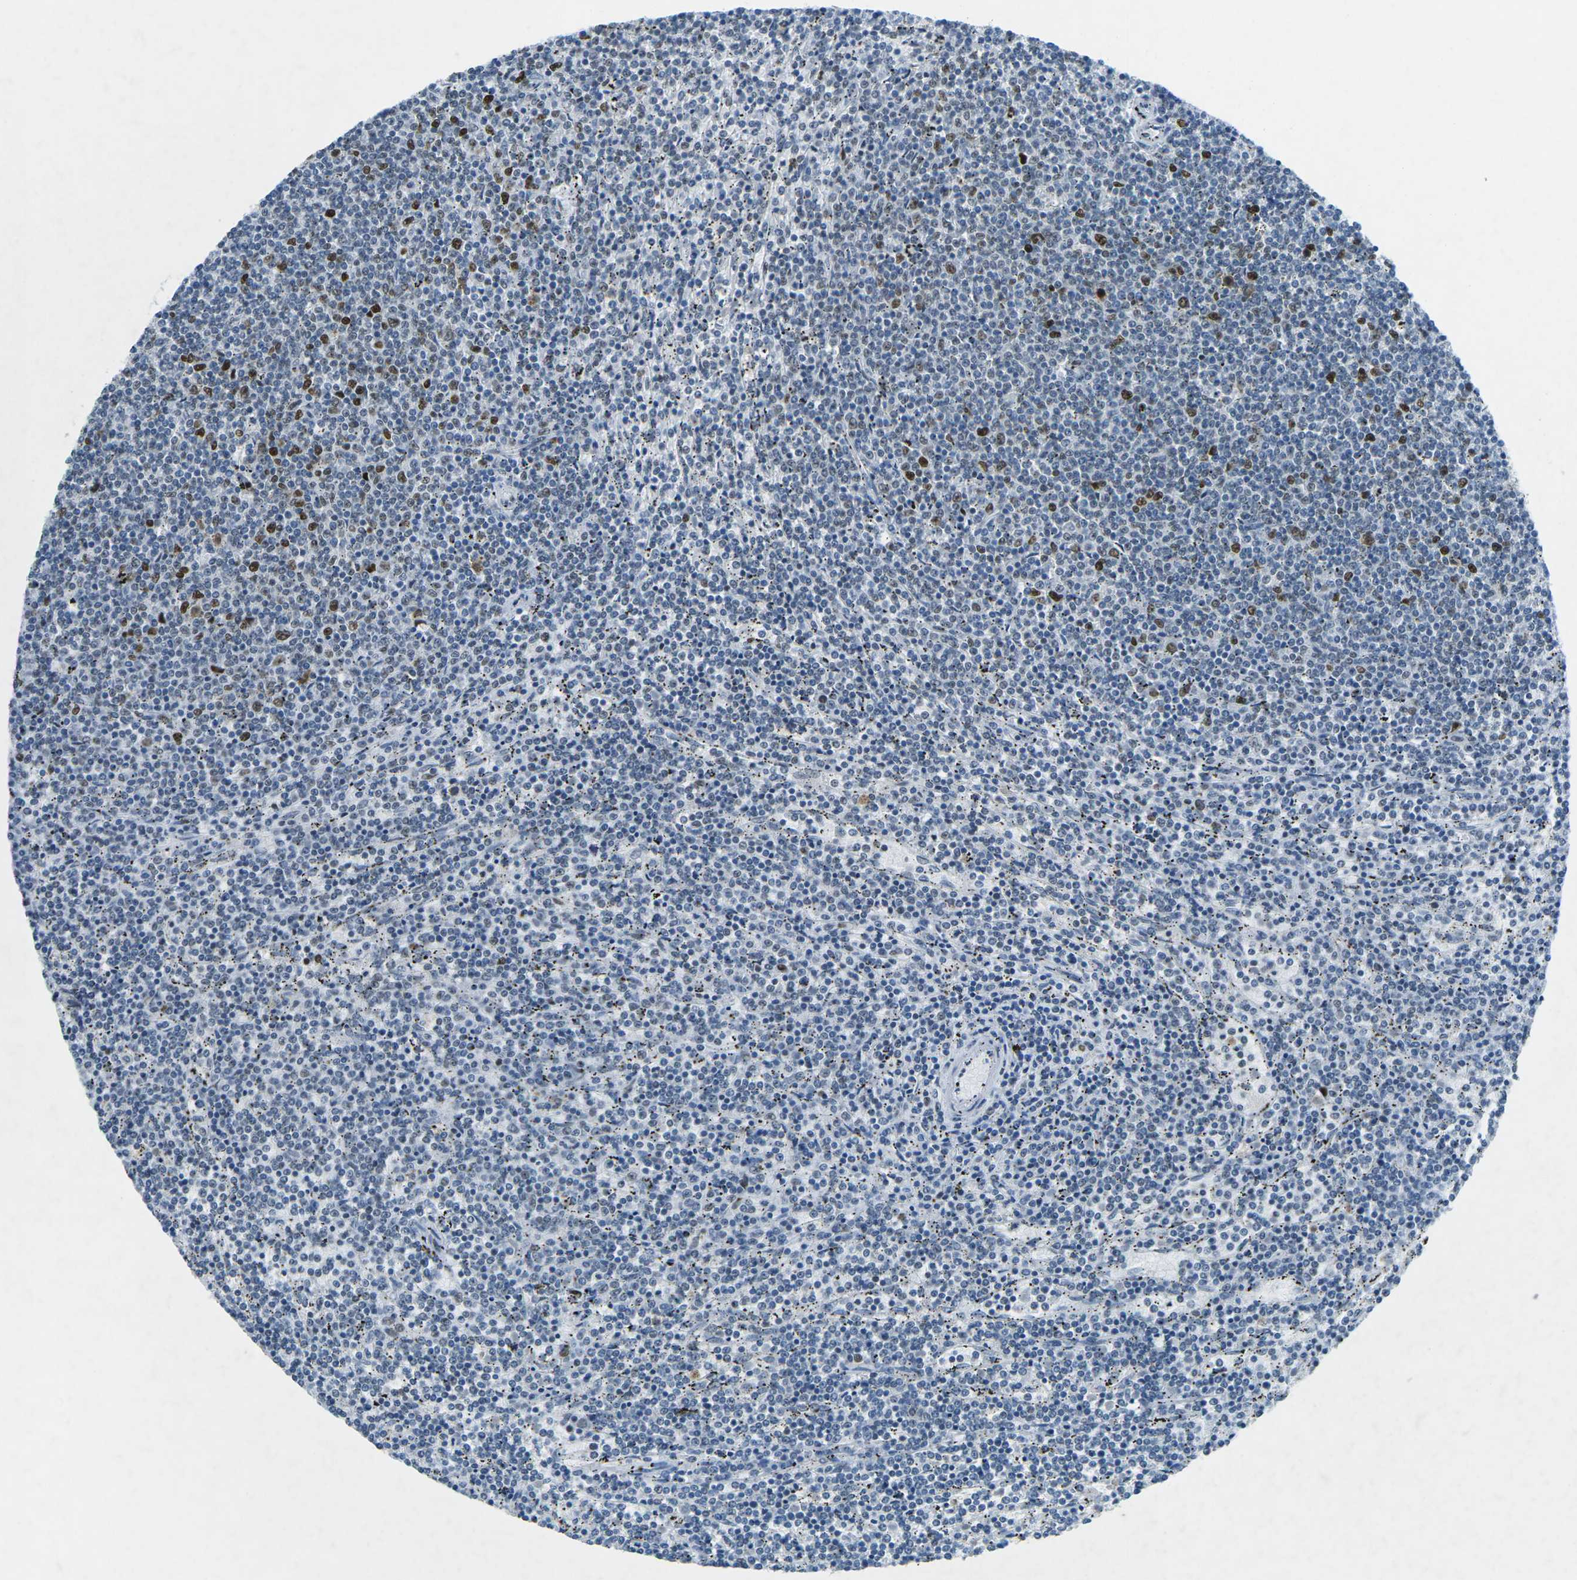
{"staining": {"intensity": "moderate", "quantity": "25%-75%", "location": "nuclear"}, "tissue": "lymphoma", "cell_type": "Tumor cells", "image_type": "cancer", "snomed": [{"axis": "morphology", "description": "Malignant lymphoma, non-Hodgkin's type, Low grade"}, {"axis": "topography", "description": "Spleen"}], "caption": "High-power microscopy captured an immunohistochemistry (IHC) histopathology image of malignant lymphoma, non-Hodgkin's type (low-grade), revealing moderate nuclear positivity in about 25%-75% of tumor cells.", "gene": "RB1", "patient": {"sex": "female", "age": 50}}